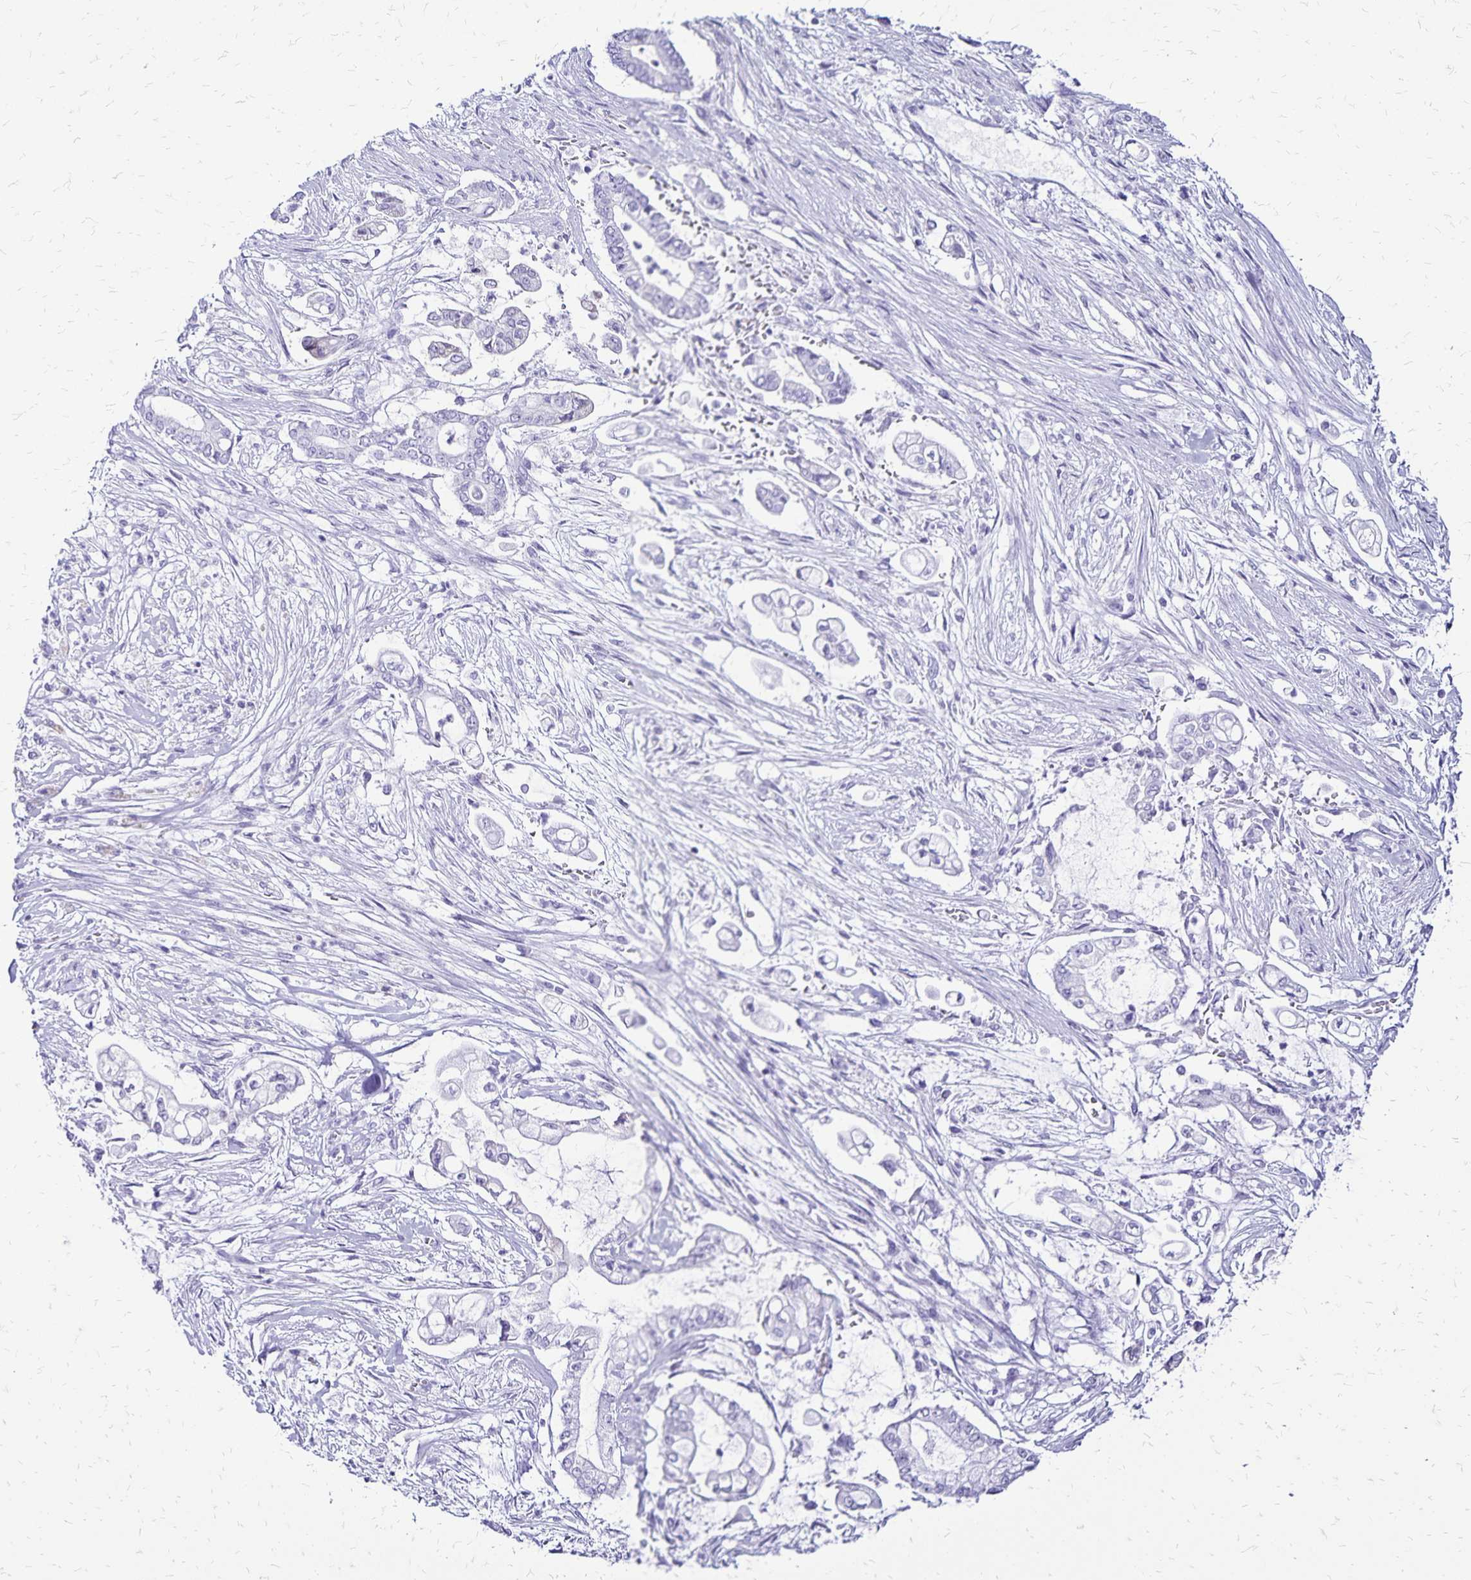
{"staining": {"intensity": "negative", "quantity": "none", "location": "none"}, "tissue": "pancreatic cancer", "cell_type": "Tumor cells", "image_type": "cancer", "snomed": [{"axis": "morphology", "description": "Adenocarcinoma, NOS"}, {"axis": "topography", "description": "Pancreas"}], "caption": "A histopathology image of pancreatic cancer stained for a protein reveals no brown staining in tumor cells.", "gene": "LIN28B", "patient": {"sex": "female", "age": 69}}